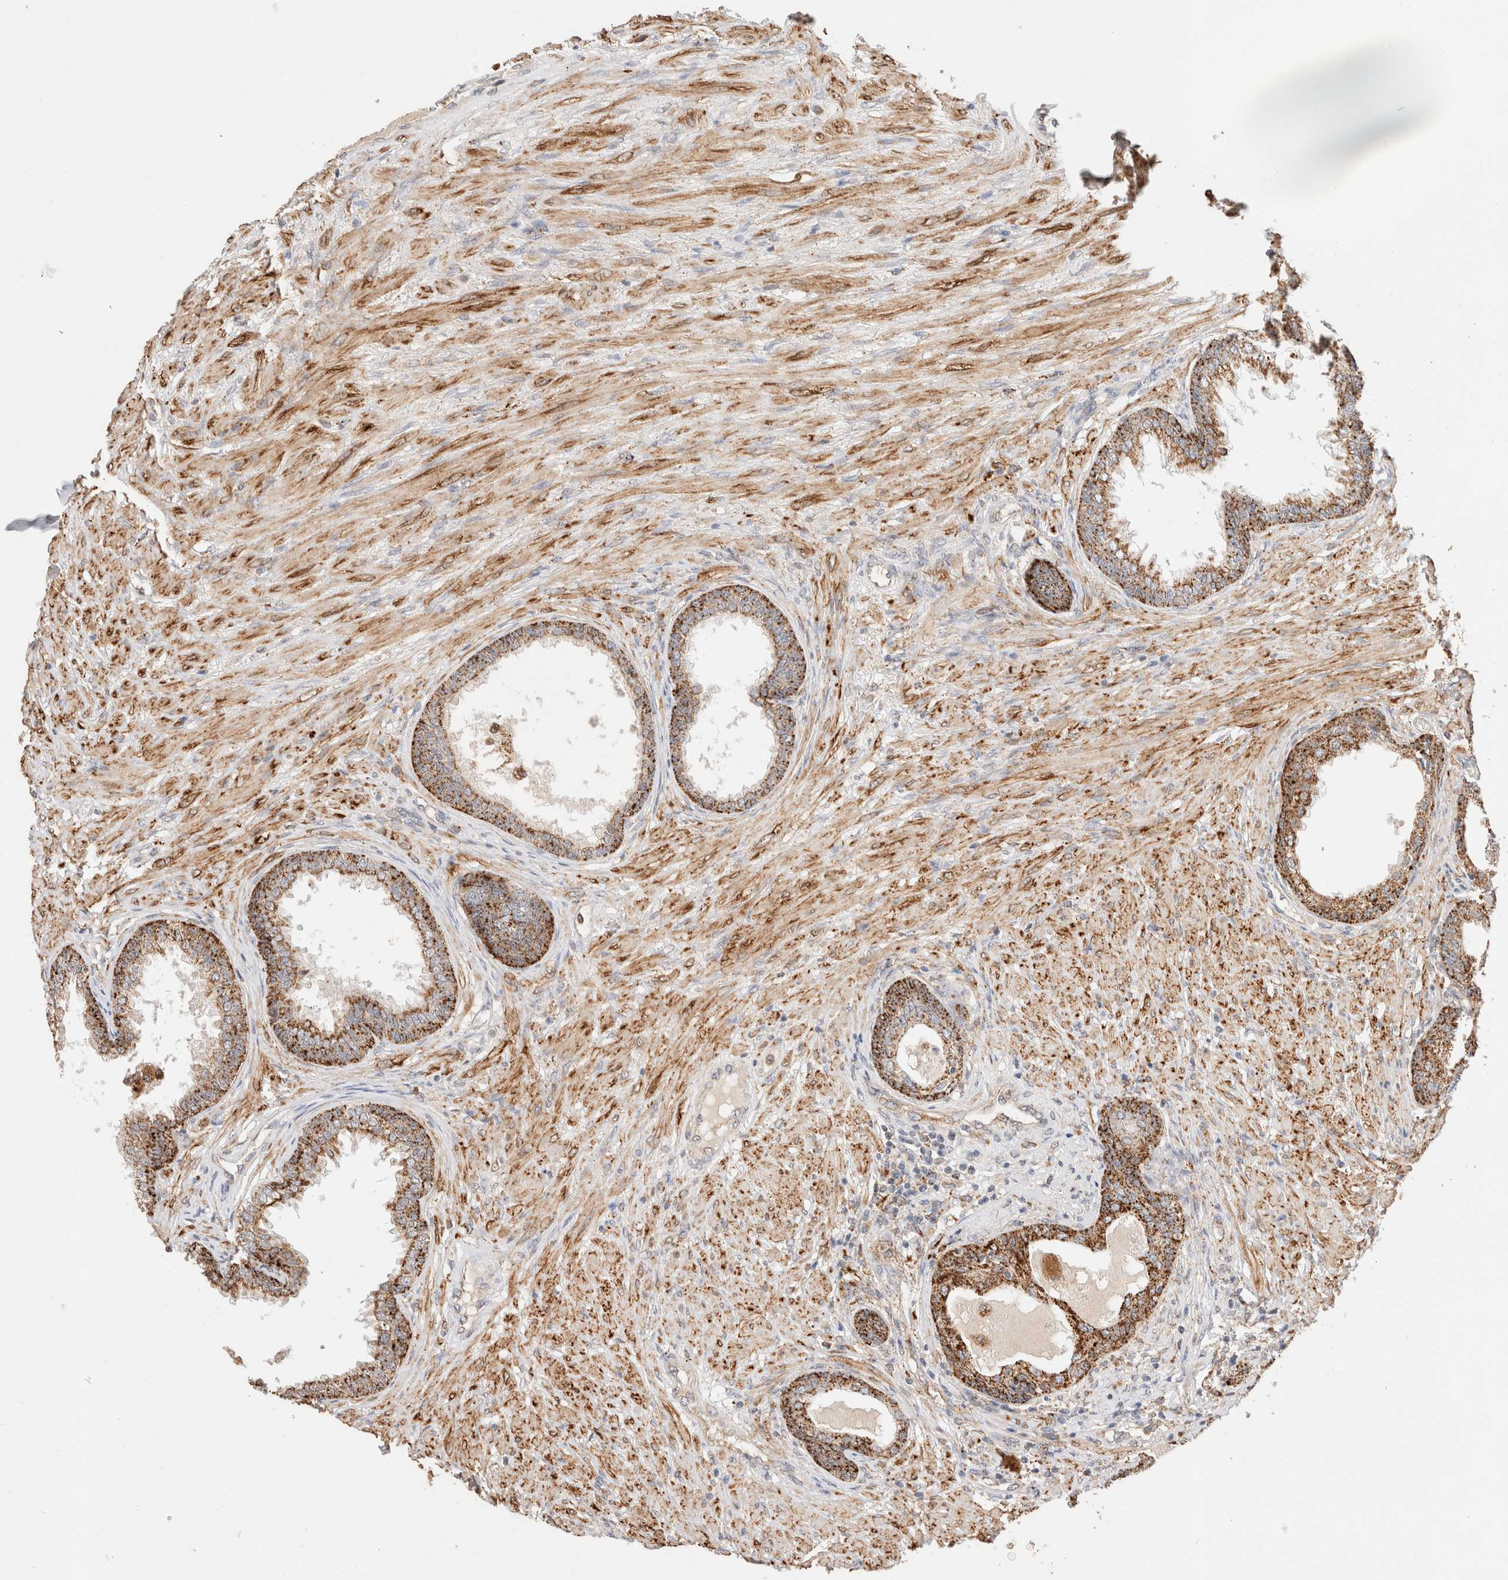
{"staining": {"intensity": "strong", "quantity": ">75%", "location": "cytoplasmic/membranous"}, "tissue": "prostate", "cell_type": "Glandular cells", "image_type": "normal", "snomed": [{"axis": "morphology", "description": "Normal tissue, NOS"}, {"axis": "topography", "description": "Prostate"}], "caption": "Approximately >75% of glandular cells in normal human prostate display strong cytoplasmic/membranous protein staining as visualized by brown immunohistochemical staining.", "gene": "RABEPK", "patient": {"sex": "male", "age": 76}}